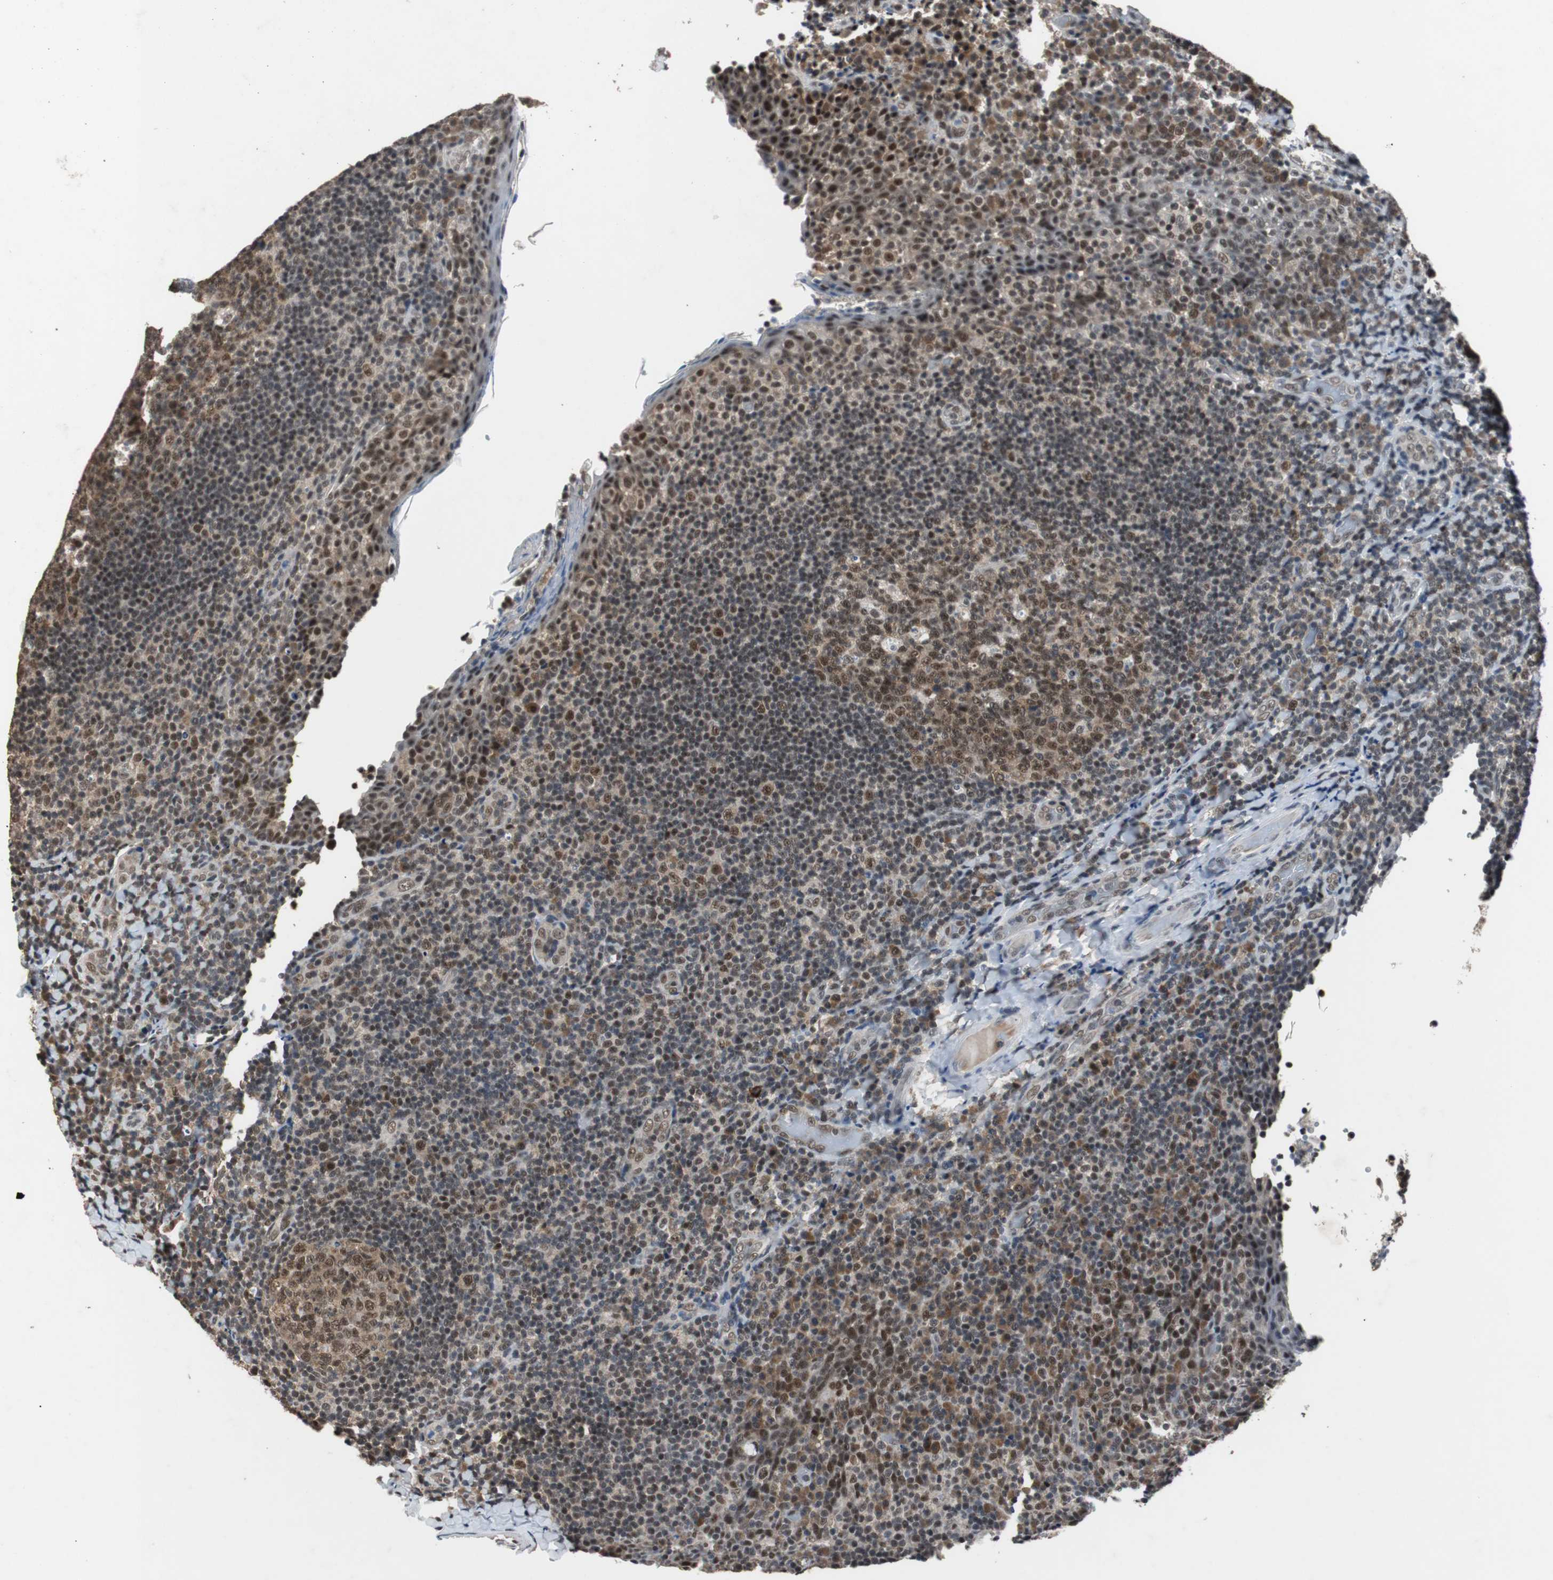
{"staining": {"intensity": "moderate", "quantity": "25%-75%", "location": "nuclear"}, "tissue": "tonsil", "cell_type": "Germinal center cells", "image_type": "normal", "snomed": [{"axis": "morphology", "description": "Normal tissue, NOS"}, {"axis": "topography", "description": "Tonsil"}], "caption": "Immunohistochemical staining of normal tonsil displays medium levels of moderate nuclear expression in approximately 25%-75% of germinal center cells. The staining is performed using DAB brown chromogen to label protein expression. The nuclei are counter-stained blue using hematoxylin.", "gene": "USP28", "patient": {"sex": "male", "age": 17}}